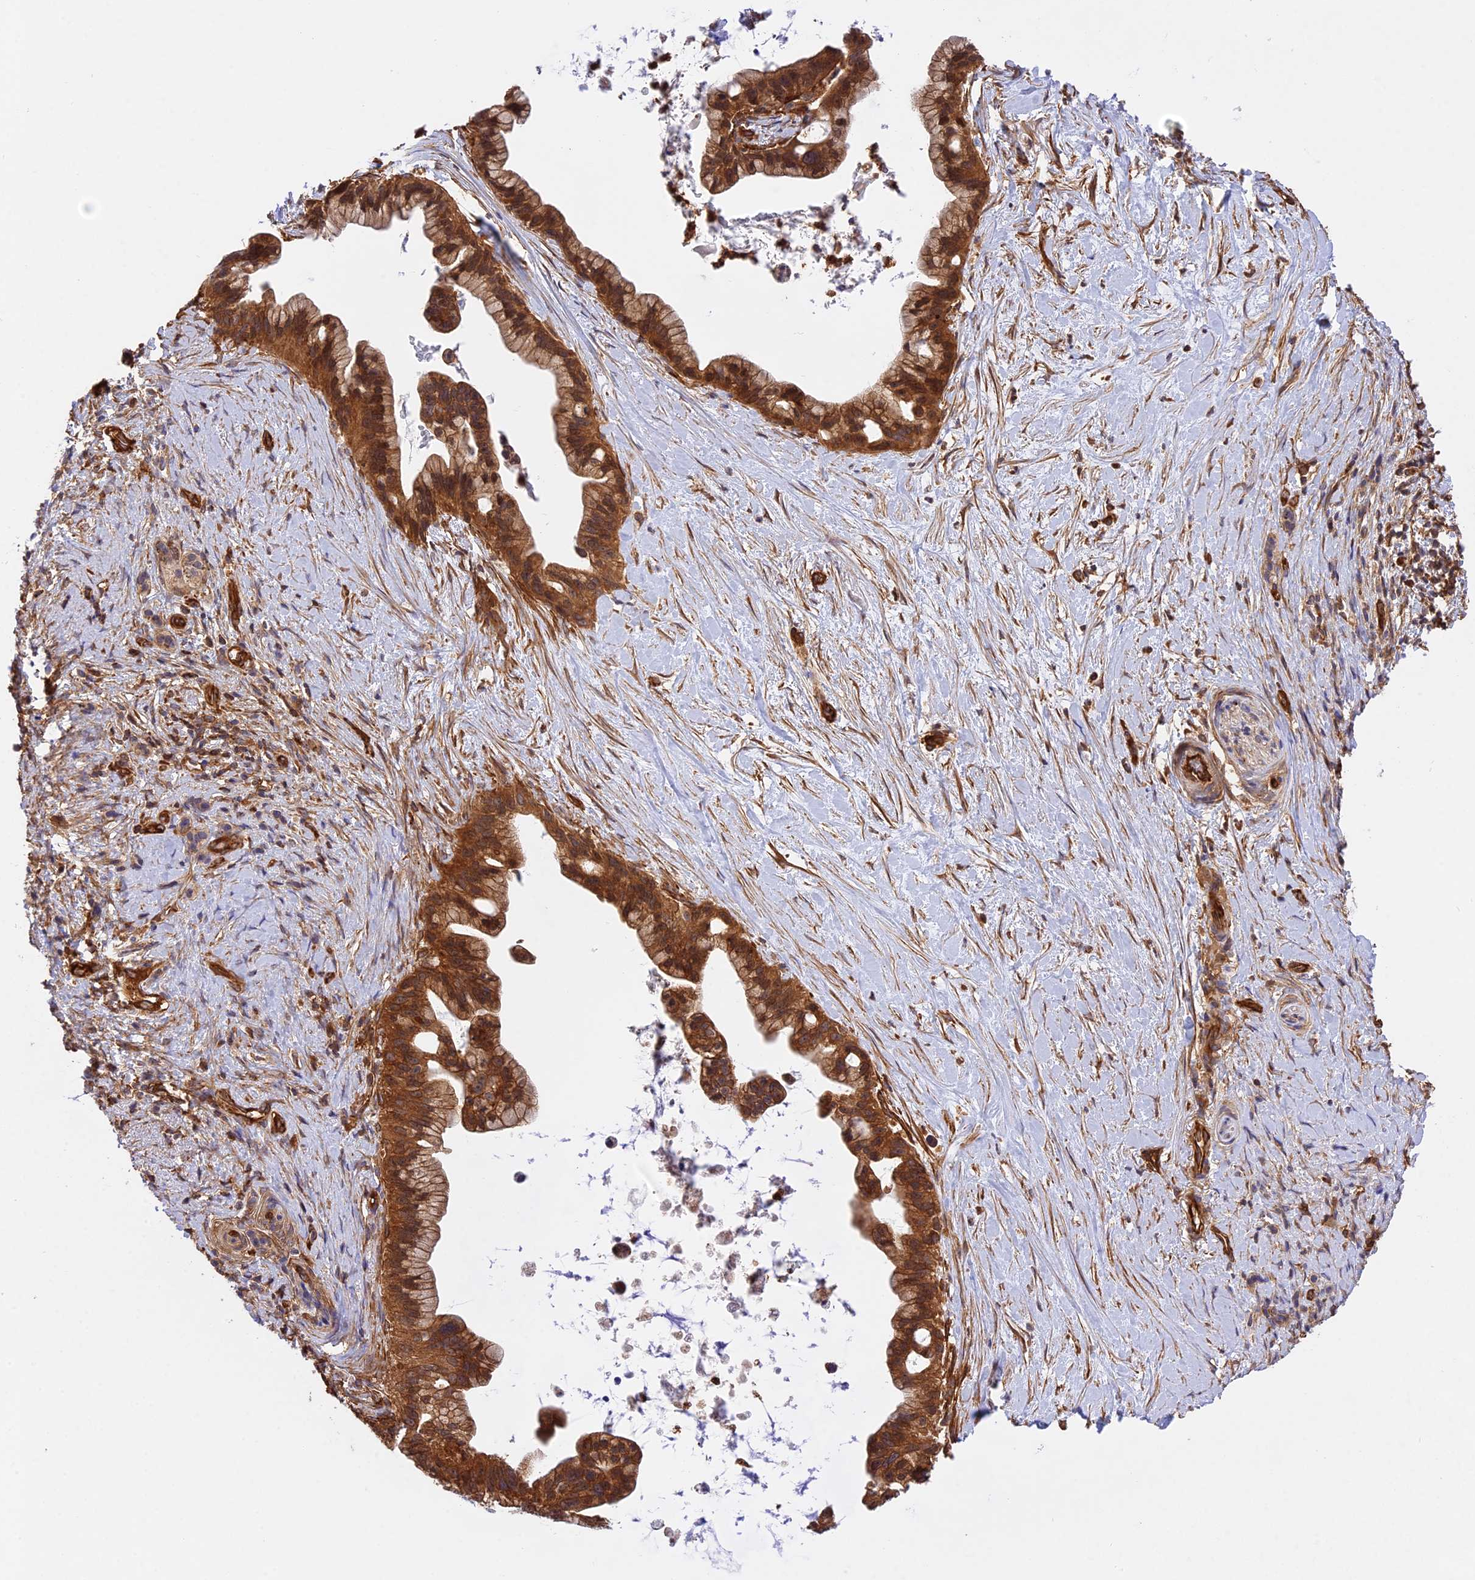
{"staining": {"intensity": "strong", "quantity": ">75%", "location": "cytoplasmic/membranous,nuclear"}, "tissue": "pancreatic cancer", "cell_type": "Tumor cells", "image_type": "cancer", "snomed": [{"axis": "morphology", "description": "Adenocarcinoma, NOS"}, {"axis": "topography", "description": "Pancreas"}], "caption": "High-power microscopy captured an immunohistochemistry (IHC) micrograph of pancreatic cancer, revealing strong cytoplasmic/membranous and nuclear staining in about >75% of tumor cells.", "gene": "C5orf22", "patient": {"sex": "female", "age": 83}}